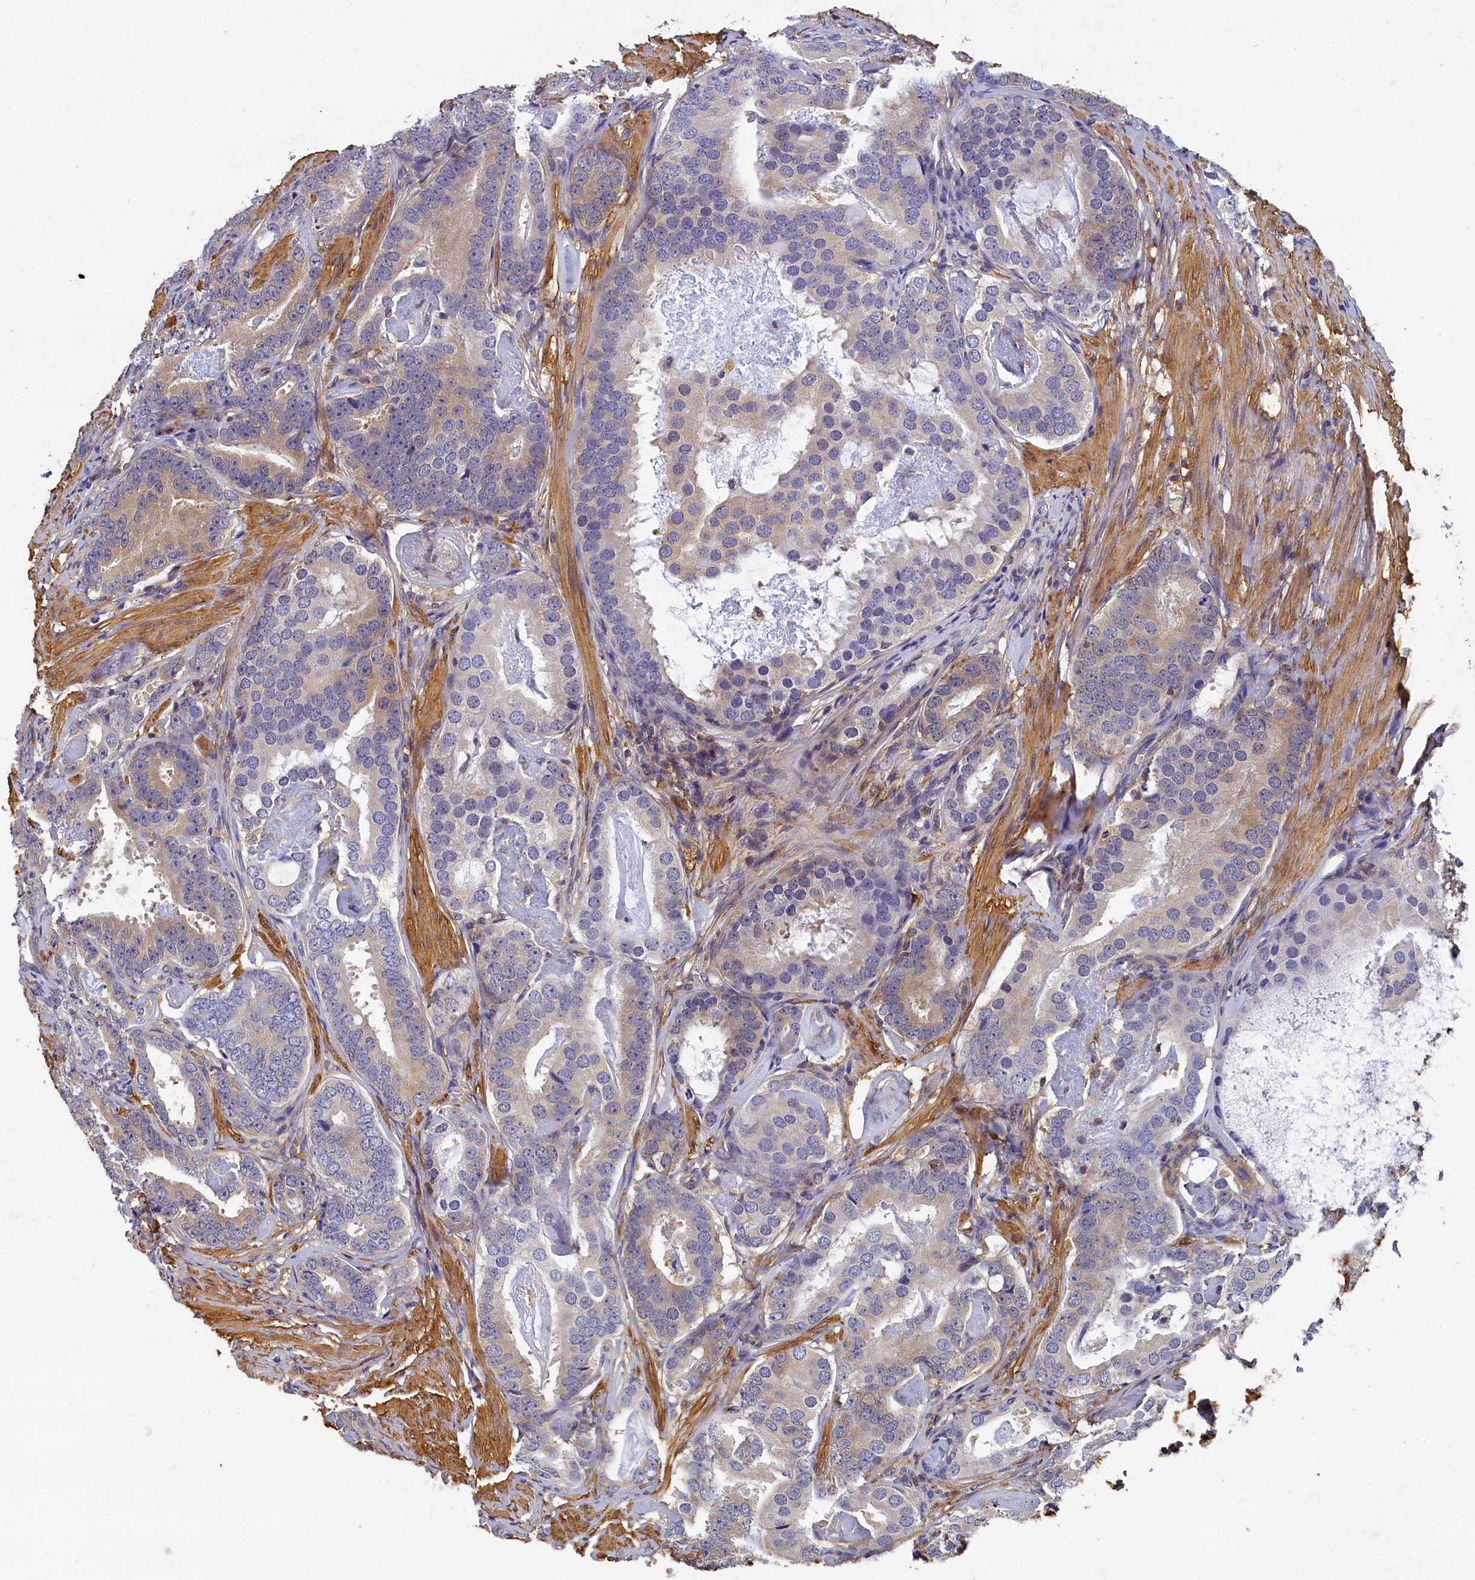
{"staining": {"intensity": "weak", "quantity": "<25%", "location": "cytoplasmic/membranous"}, "tissue": "prostate cancer", "cell_type": "Tumor cells", "image_type": "cancer", "snomed": [{"axis": "morphology", "description": "Adenocarcinoma, Low grade"}, {"axis": "topography", "description": "Prostate"}], "caption": "Prostate cancer (low-grade adenocarcinoma) was stained to show a protein in brown. There is no significant positivity in tumor cells.", "gene": "TBCB", "patient": {"sex": "male", "age": 71}}